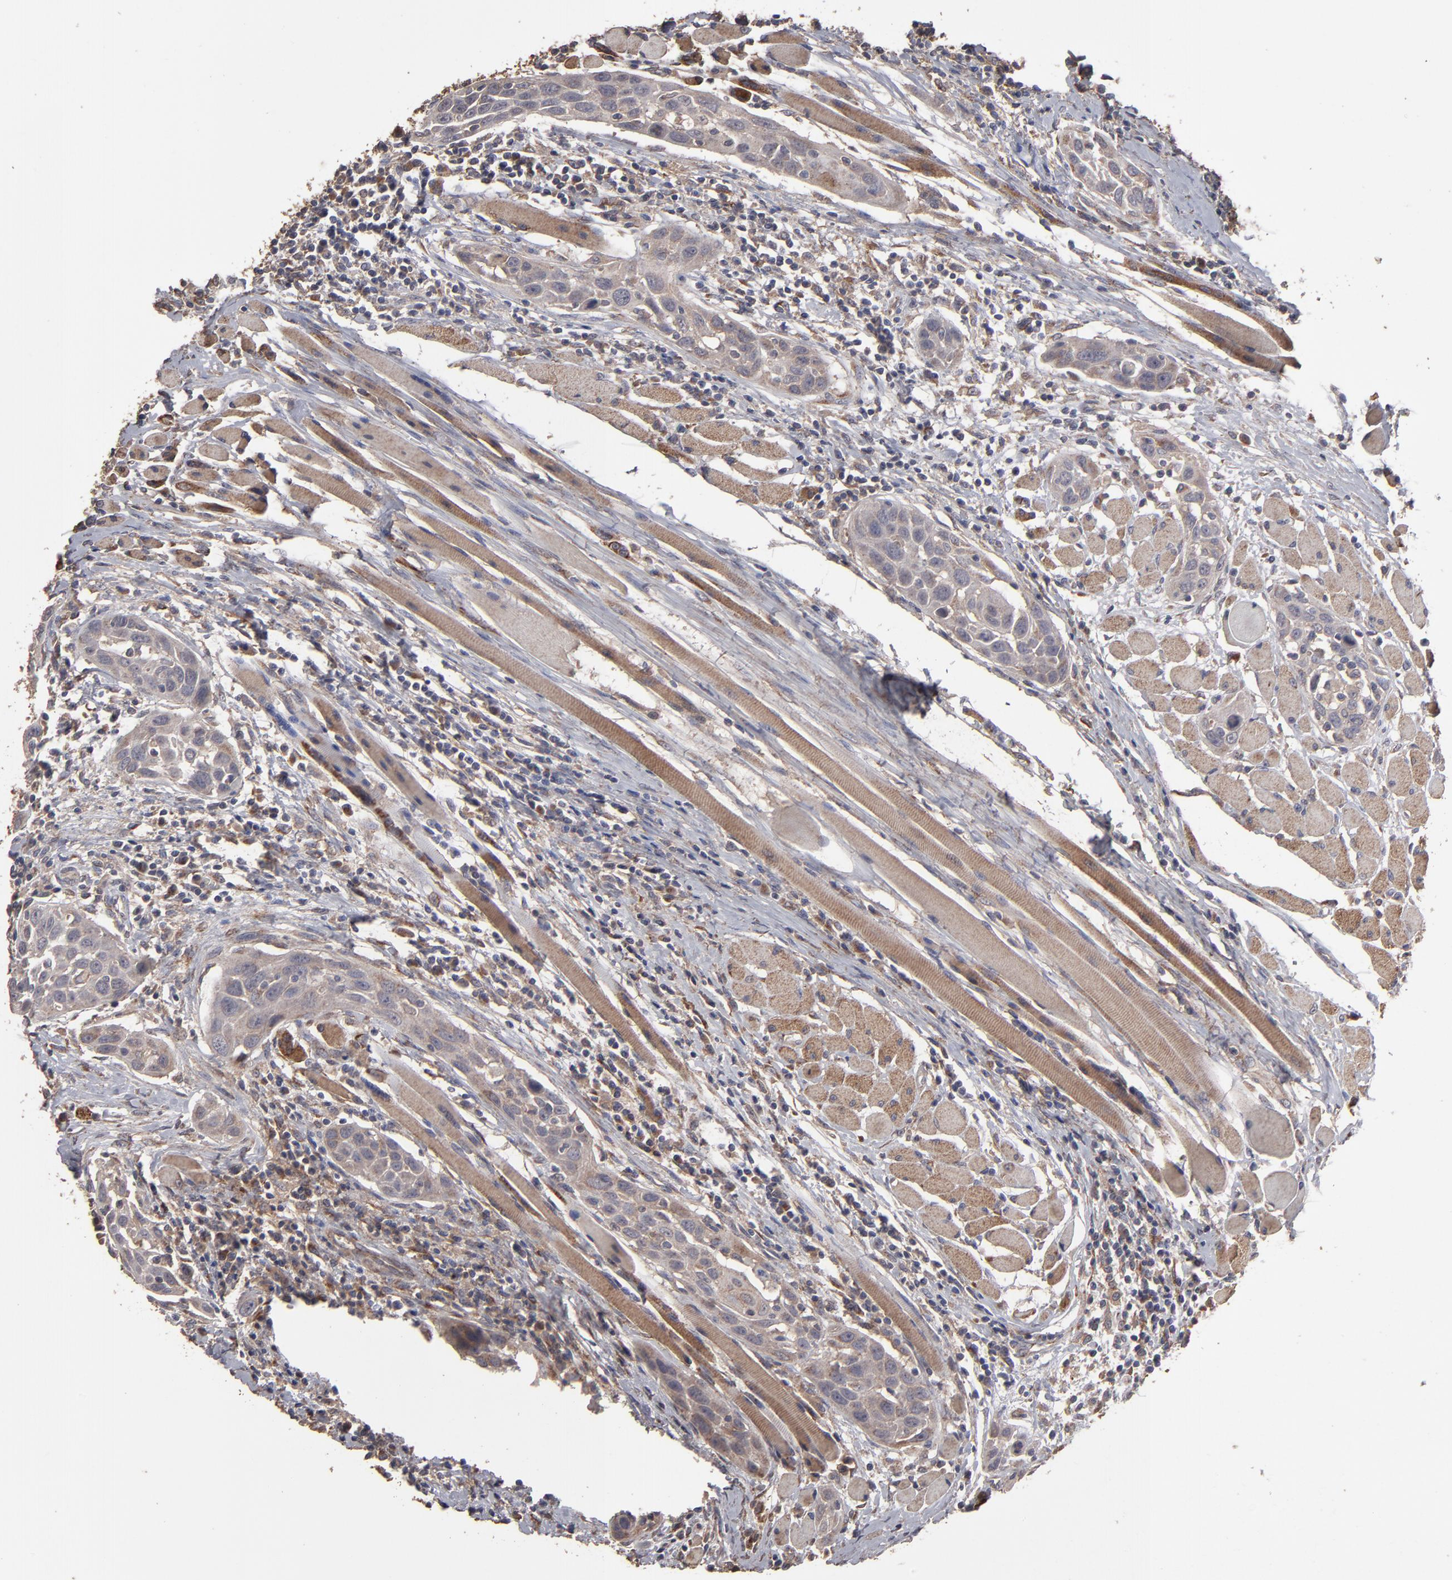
{"staining": {"intensity": "weak", "quantity": ">75%", "location": "cytoplasmic/membranous"}, "tissue": "head and neck cancer", "cell_type": "Tumor cells", "image_type": "cancer", "snomed": [{"axis": "morphology", "description": "Squamous cell carcinoma, NOS"}, {"axis": "topography", "description": "Oral tissue"}, {"axis": "topography", "description": "Head-Neck"}], "caption": "Protein staining of squamous cell carcinoma (head and neck) tissue shows weak cytoplasmic/membranous staining in about >75% of tumor cells.", "gene": "MMP2", "patient": {"sex": "female", "age": 50}}